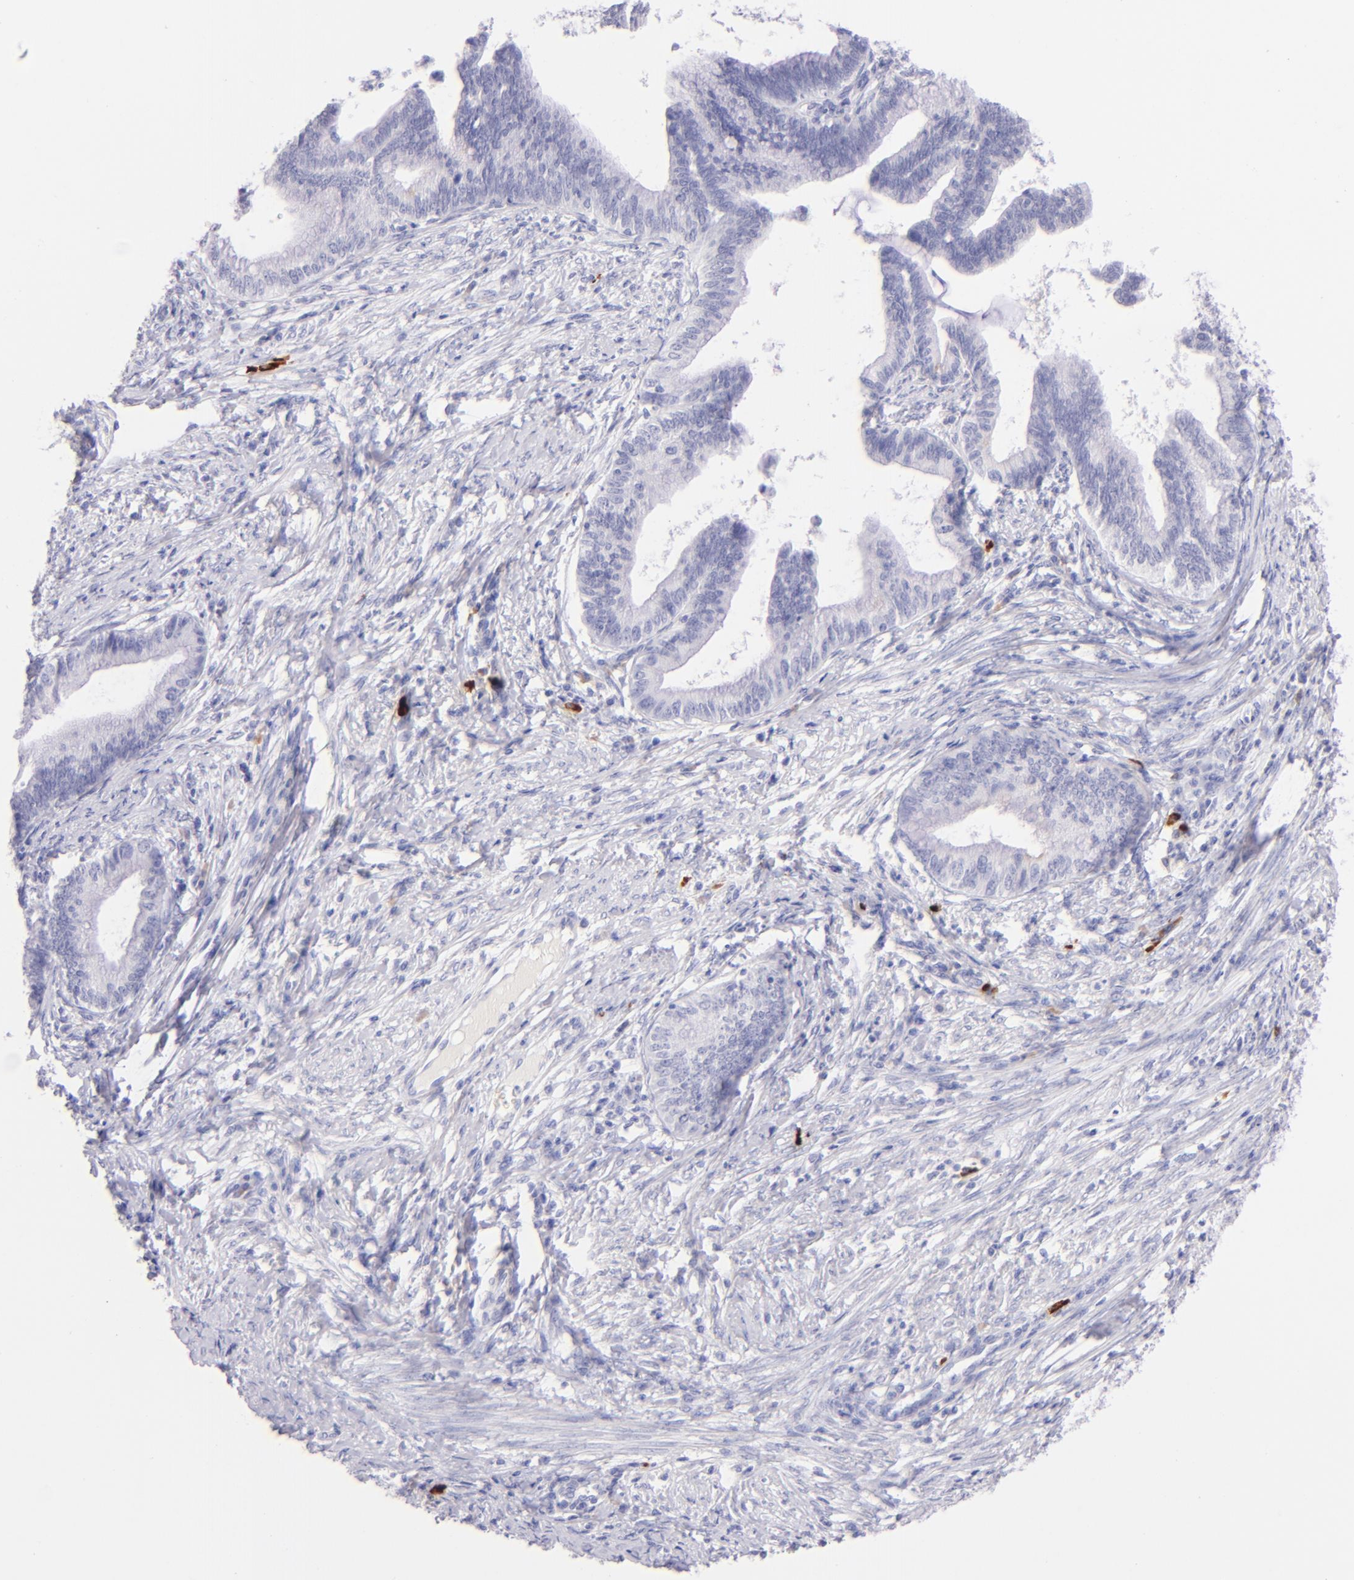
{"staining": {"intensity": "negative", "quantity": "none", "location": "none"}, "tissue": "cervical cancer", "cell_type": "Tumor cells", "image_type": "cancer", "snomed": [{"axis": "morphology", "description": "Adenocarcinoma, NOS"}, {"axis": "topography", "description": "Cervix"}], "caption": "Histopathology image shows no significant protein expression in tumor cells of cervical cancer (adenocarcinoma).", "gene": "SDC1", "patient": {"sex": "female", "age": 36}}